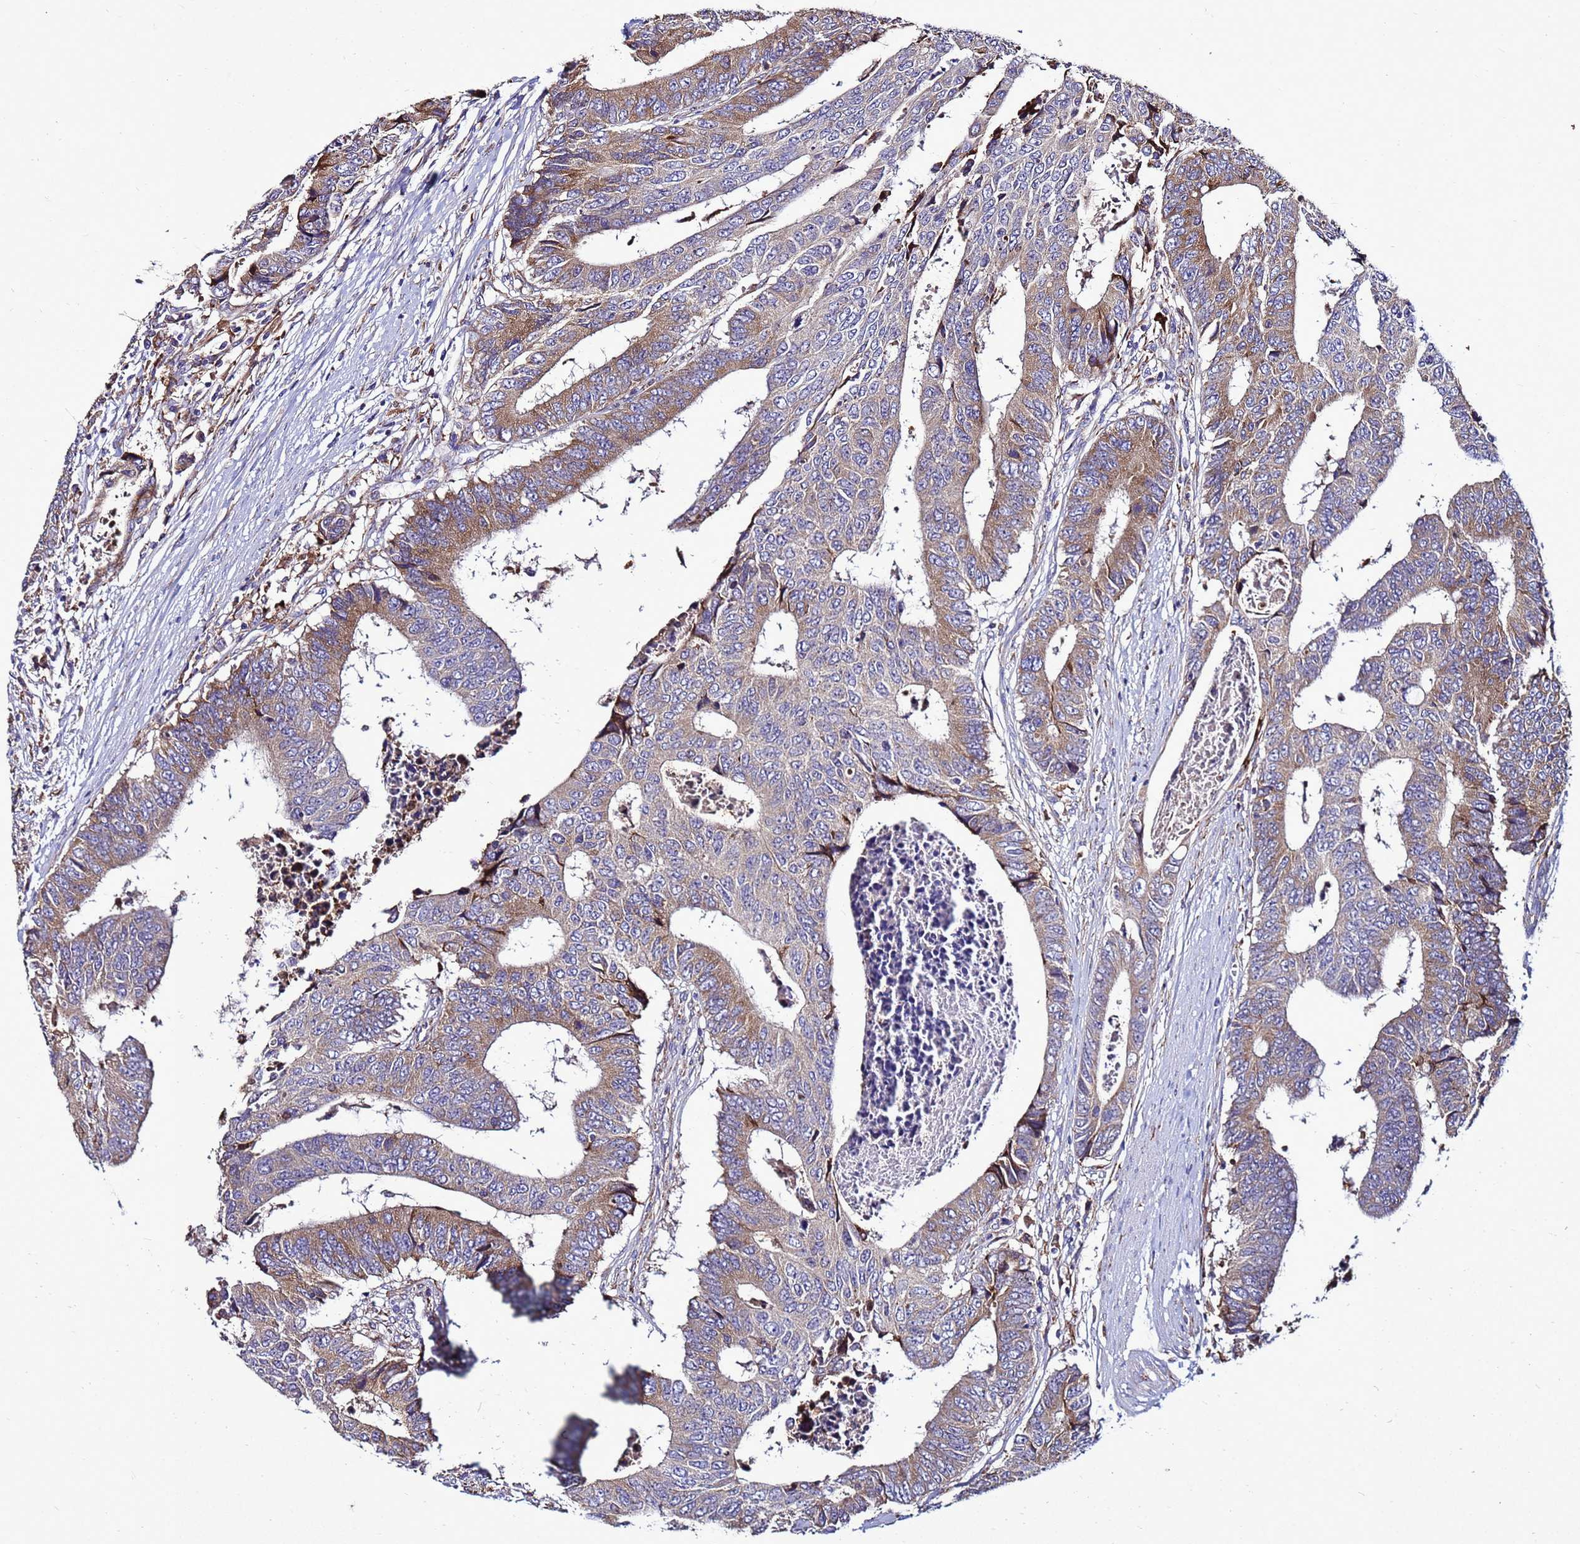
{"staining": {"intensity": "moderate", "quantity": "25%-75%", "location": "cytoplasmic/membranous"}, "tissue": "colorectal cancer", "cell_type": "Tumor cells", "image_type": "cancer", "snomed": [{"axis": "morphology", "description": "Adenocarcinoma, NOS"}, {"axis": "topography", "description": "Rectum"}], "caption": "This micrograph demonstrates adenocarcinoma (colorectal) stained with IHC to label a protein in brown. The cytoplasmic/membranous of tumor cells show moderate positivity for the protein. Nuclei are counter-stained blue.", "gene": "ANTKMT", "patient": {"sex": "male", "age": 84}}